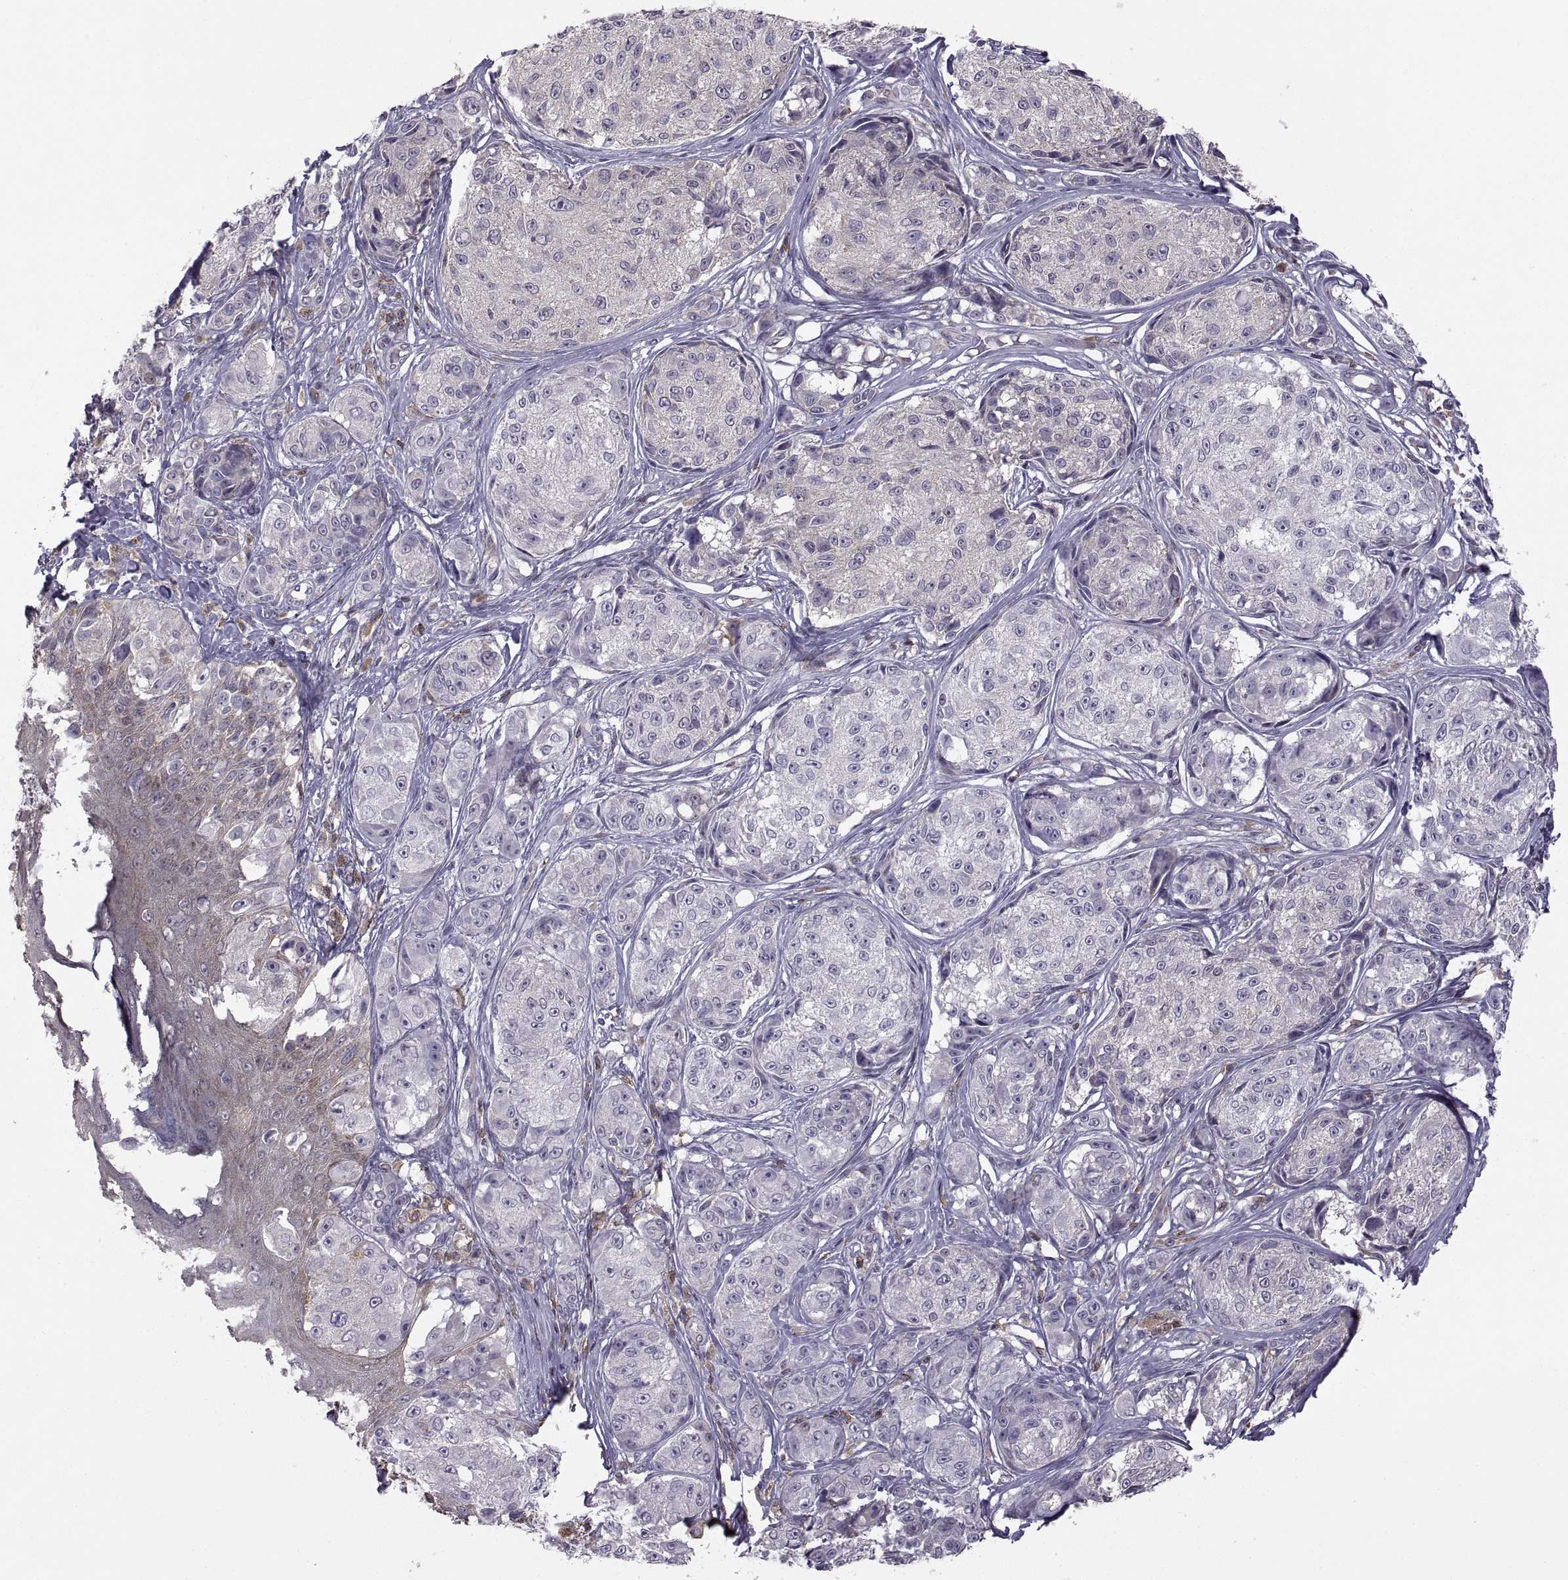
{"staining": {"intensity": "weak", "quantity": "<25%", "location": "cytoplasmic/membranous"}, "tissue": "melanoma", "cell_type": "Tumor cells", "image_type": "cancer", "snomed": [{"axis": "morphology", "description": "Malignant melanoma, NOS"}, {"axis": "topography", "description": "Skin"}], "caption": "An image of human malignant melanoma is negative for staining in tumor cells.", "gene": "EZR", "patient": {"sex": "male", "age": 61}}